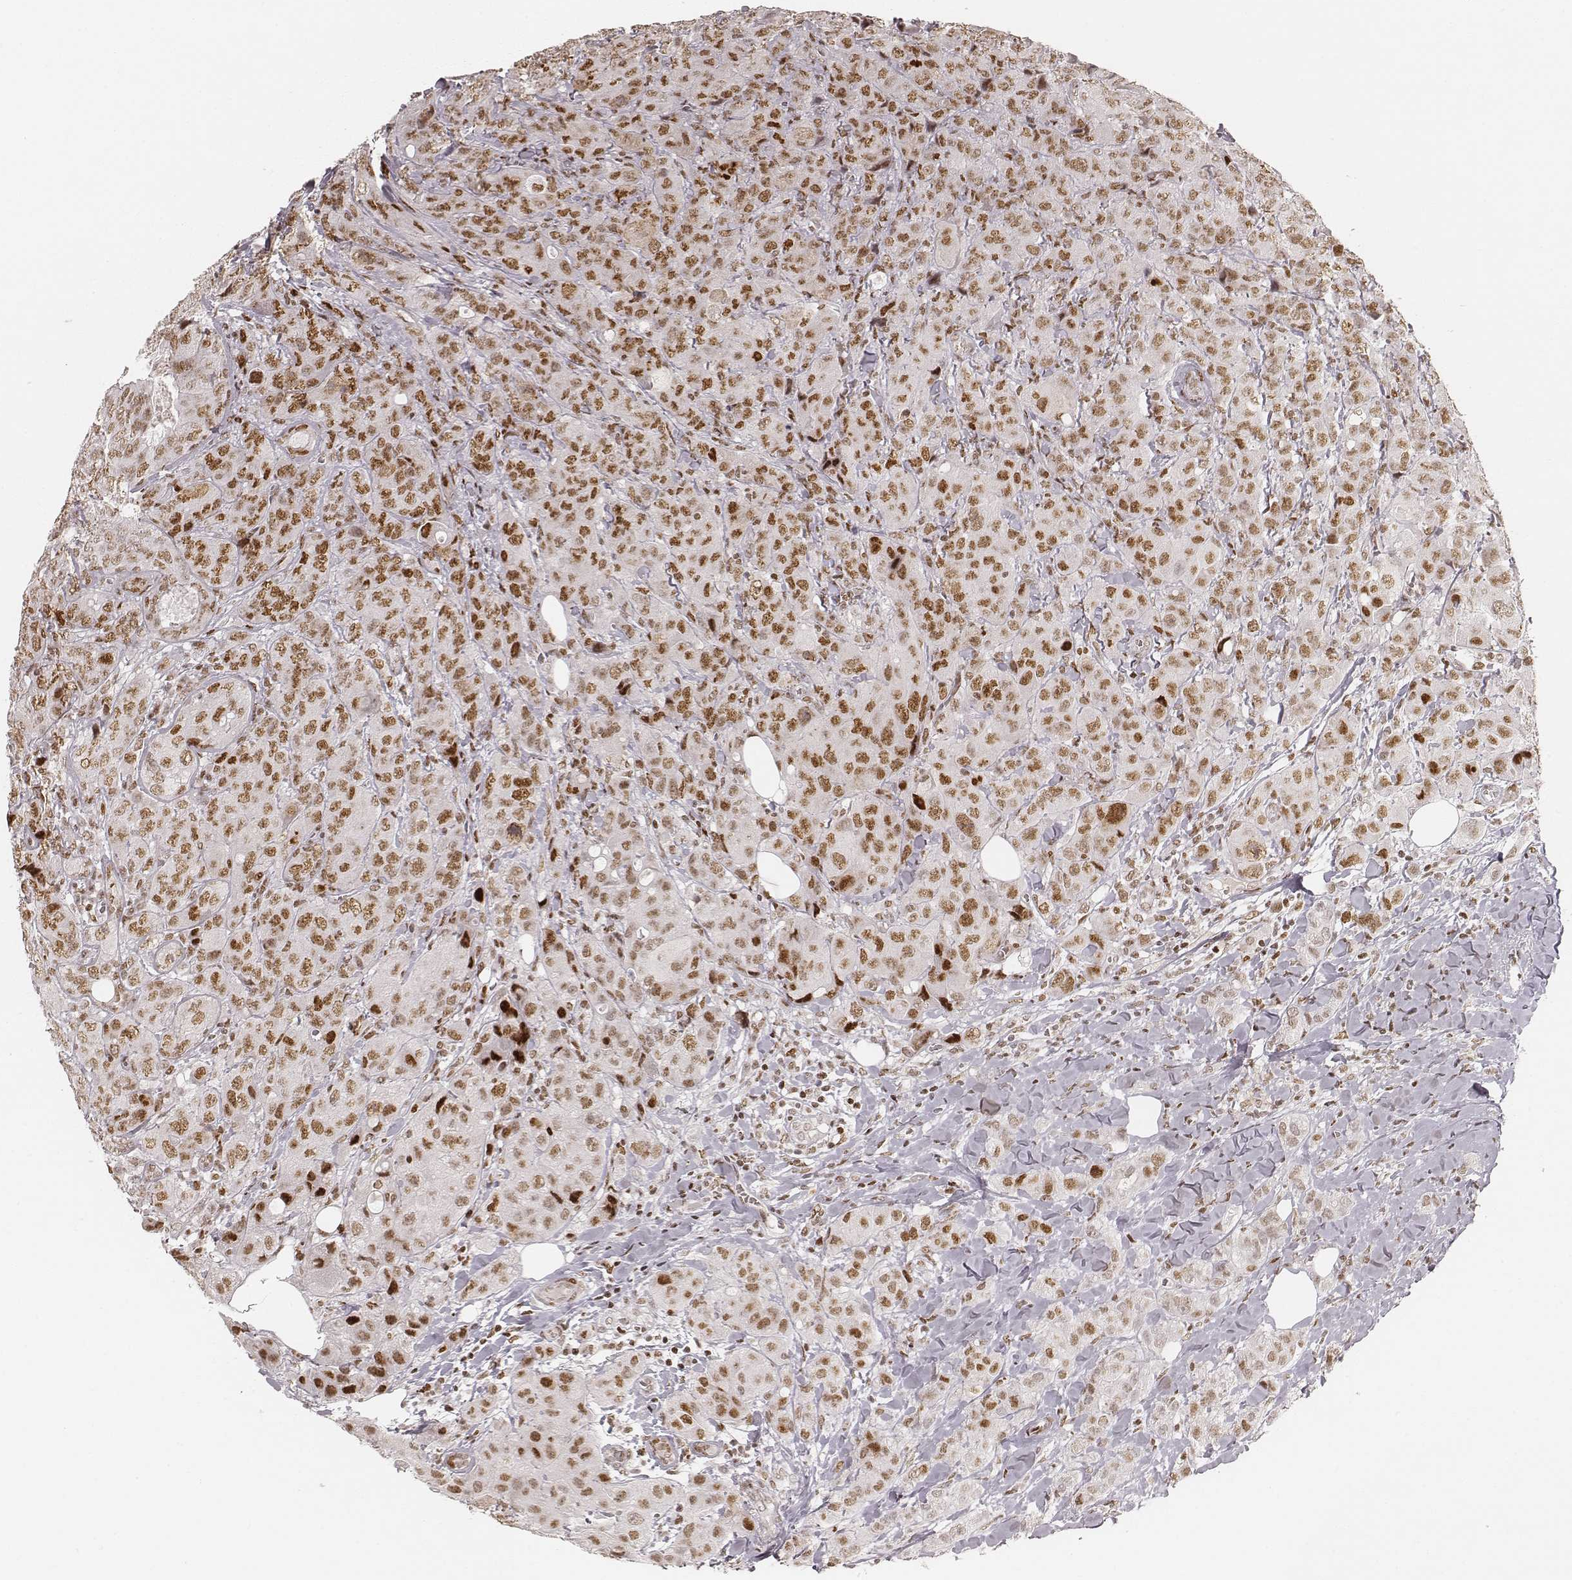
{"staining": {"intensity": "moderate", "quantity": ">75%", "location": "nuclear"}, "tissue": "breast cancer", "cell_type": "Tumor cells", "image_type": "cancer", "snomed": [{"axis": "morphology", "description": "Duct carcinoma"}, {"axis": "topography", "description": "Breast"}], "caption": "Breast cancer (infiltrating ductal carcinoma) stained with immunohistochemistry (IHC) reveals moderate nuclear staining in about >75% of tumor cells.", "gene": "HNRNPC", "patient": {"sex": "female", "age": 43}}